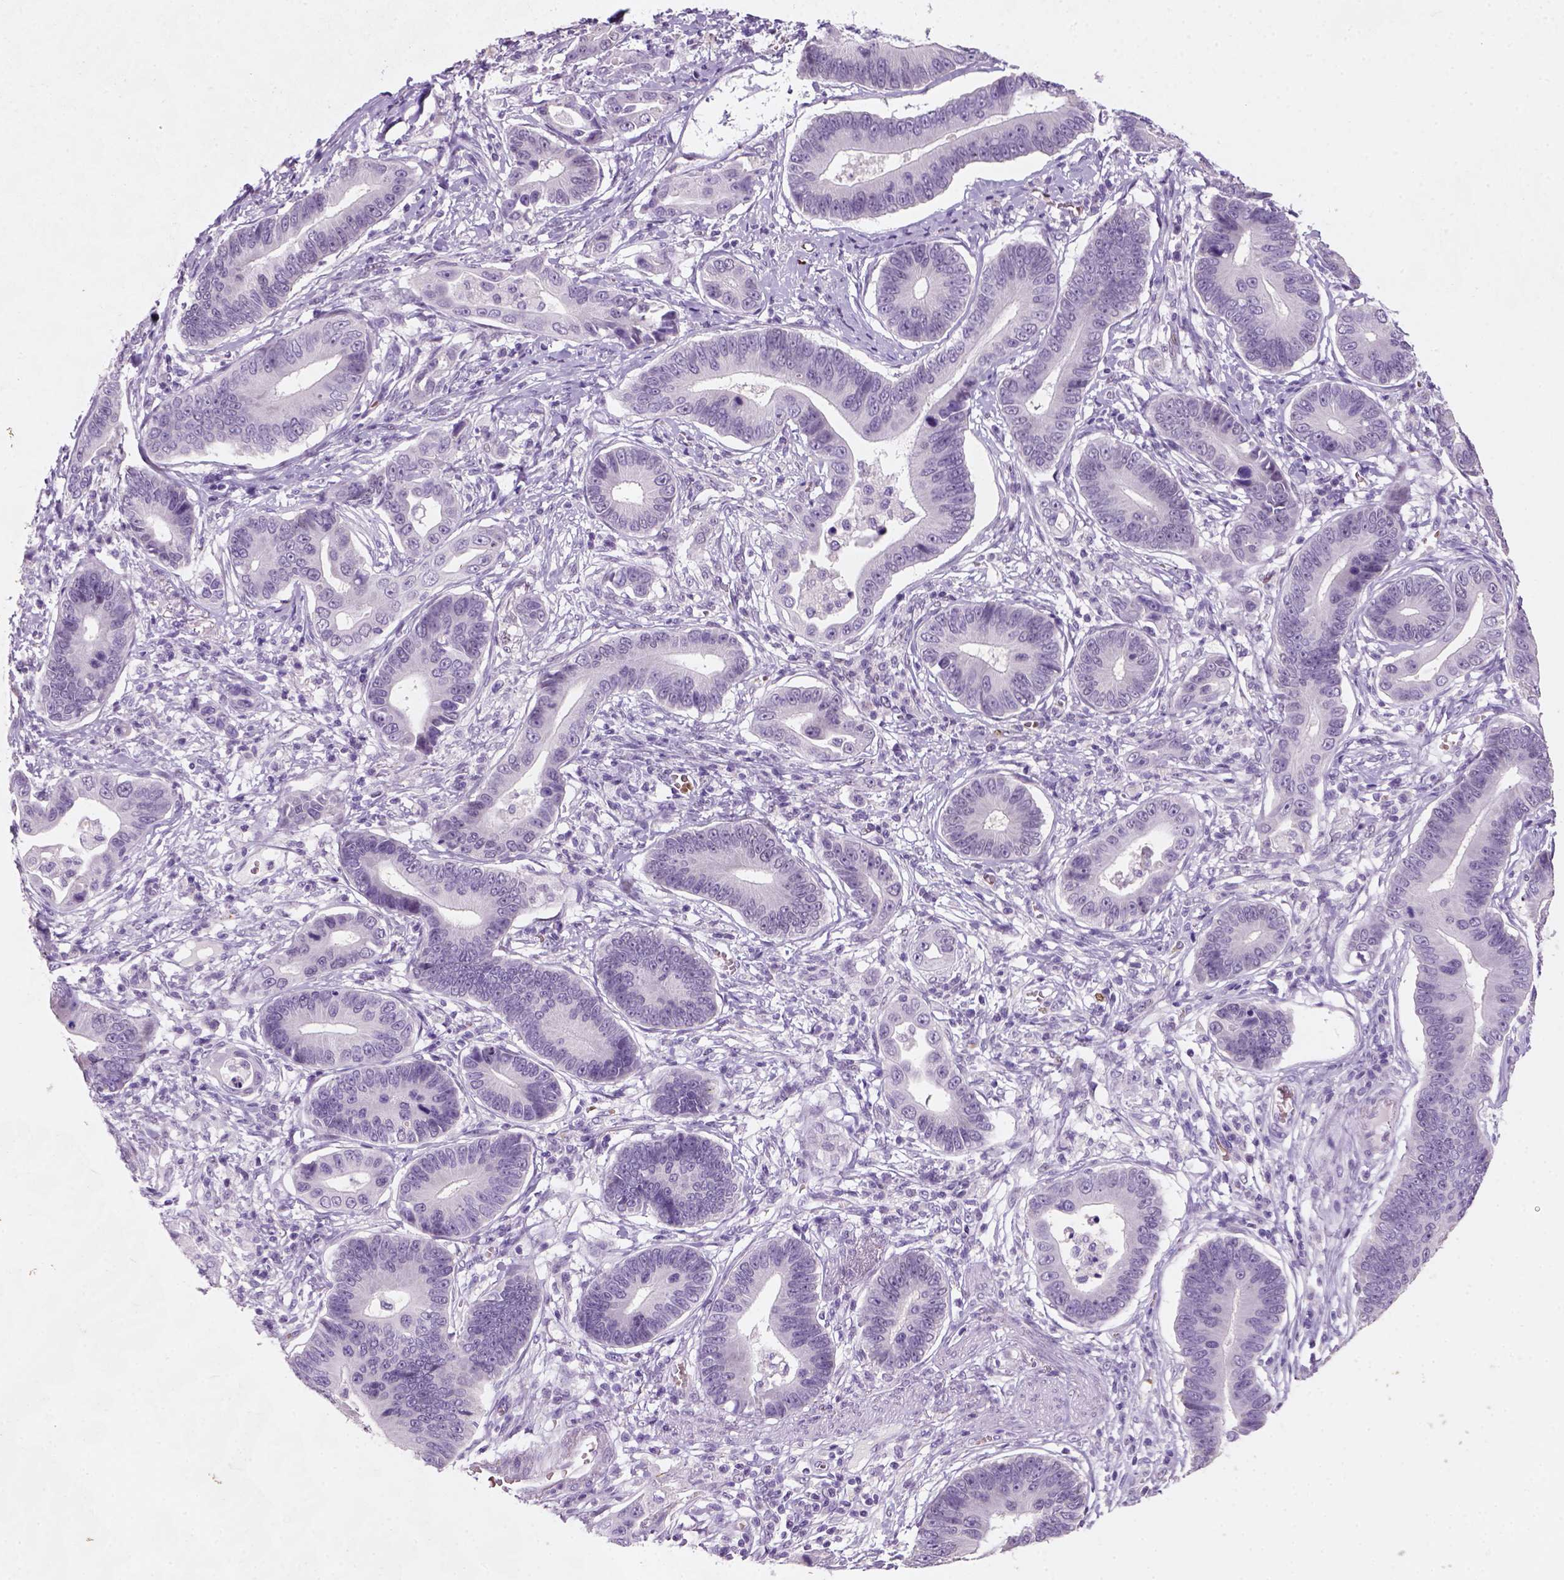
{"staining": {"intensity": "negative", "quantity": "none", "location": "none"}, "tissue": "stomach cancer", "cell_type": "Tumor cells", "image_type": "cancer", "snomed": [{"axis": "morphology", "description": "Adenocarcinoma, NOS"}, {"axis": "topography", "description": "Stomach"}], "caption": "Immunohistochemistry (IHC) micrograph of neoplastic tissue: stomach adenocarcinoma stained with DAB displays no significant protein staining in tumor cells. (DAB (3,3'-diaminobenzidine) immunohistochemistry (IHC) with hematoxylin counter stain).", "gene": "ZMAT4", "patient": {"sex": "male", "age": 84}}